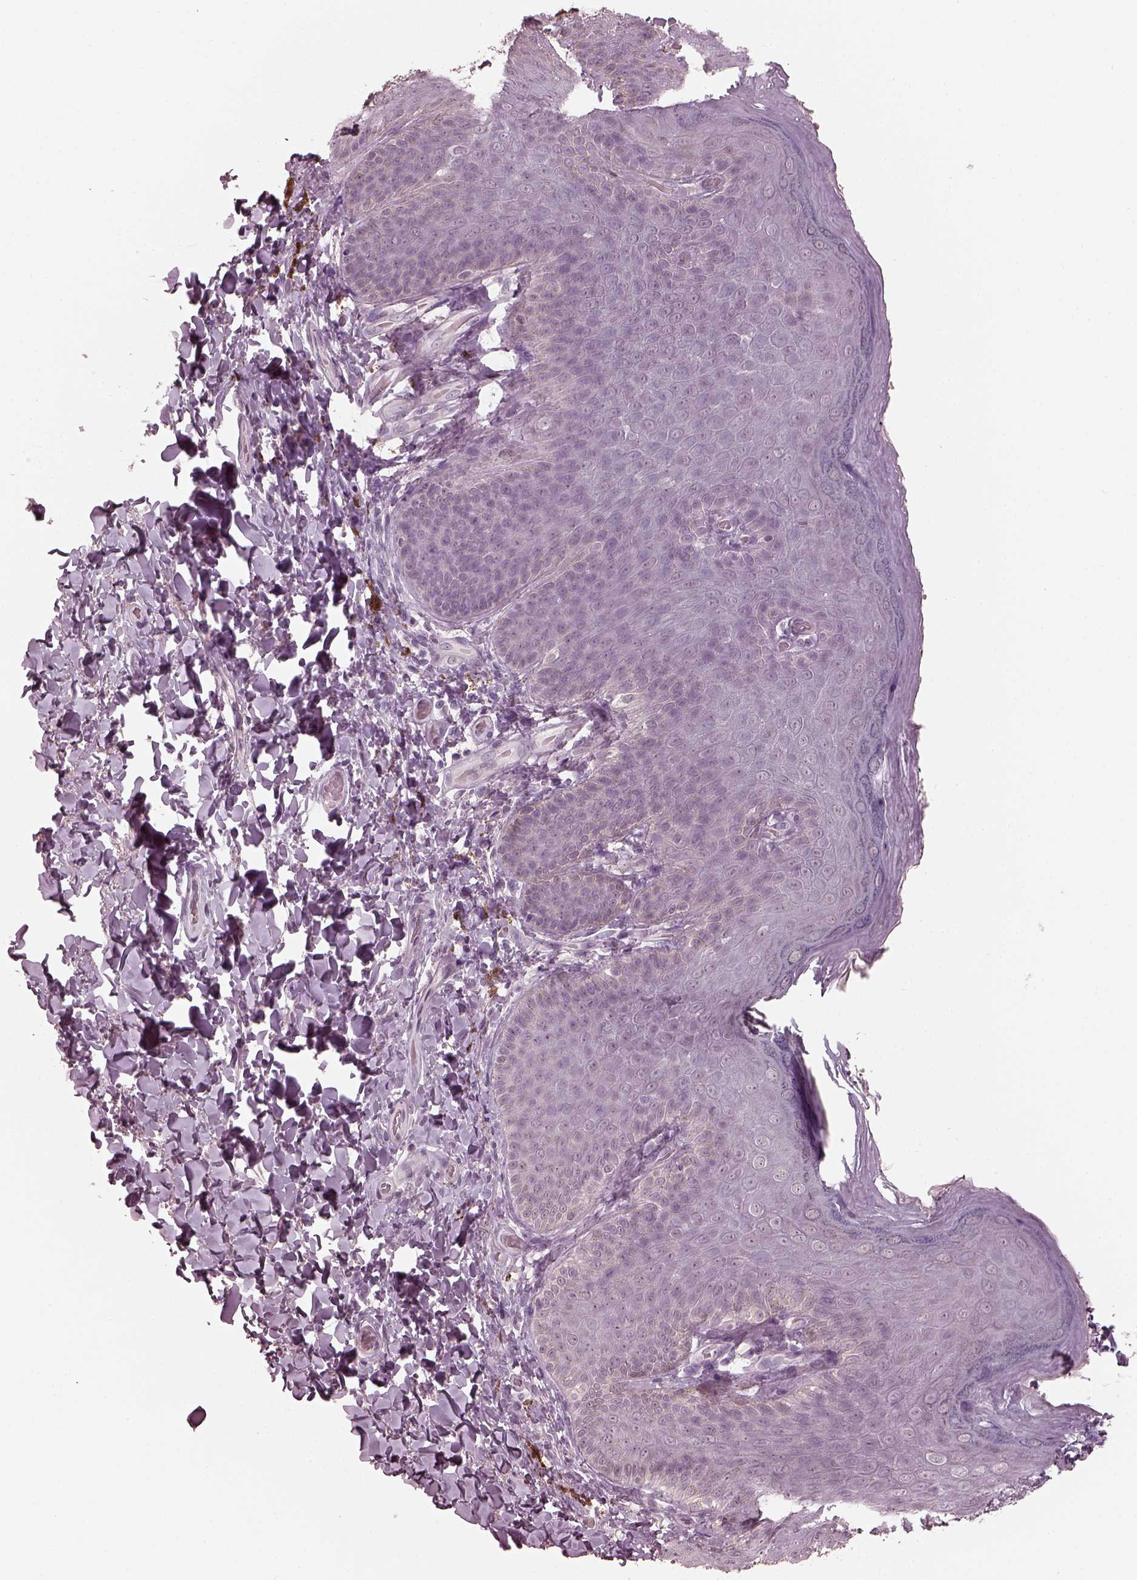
{"staining": {"intensity": "negative", "quantity": "none", "location": "none"}, "tissue": "skin", "cell_type": "Epidermal cells", "image_type": "normal", "snomed": [{"axis": "morphology", "description": "Normal tissue, NOS"}, {"axis": "topography", "description": "Anal"}], "caption": "Immunohistochemical staining of normal human skin shows no significant staining in epidermal cells. (Stains: DAB (3,3'-diaminobenzidine) immunohistochemistry (IHC) with hematoxylin counter stain, Microscopy: brightfield microscopy at high magnification).", "gene": "OPTC", "patient": {"sex": "male", "age": 53}}